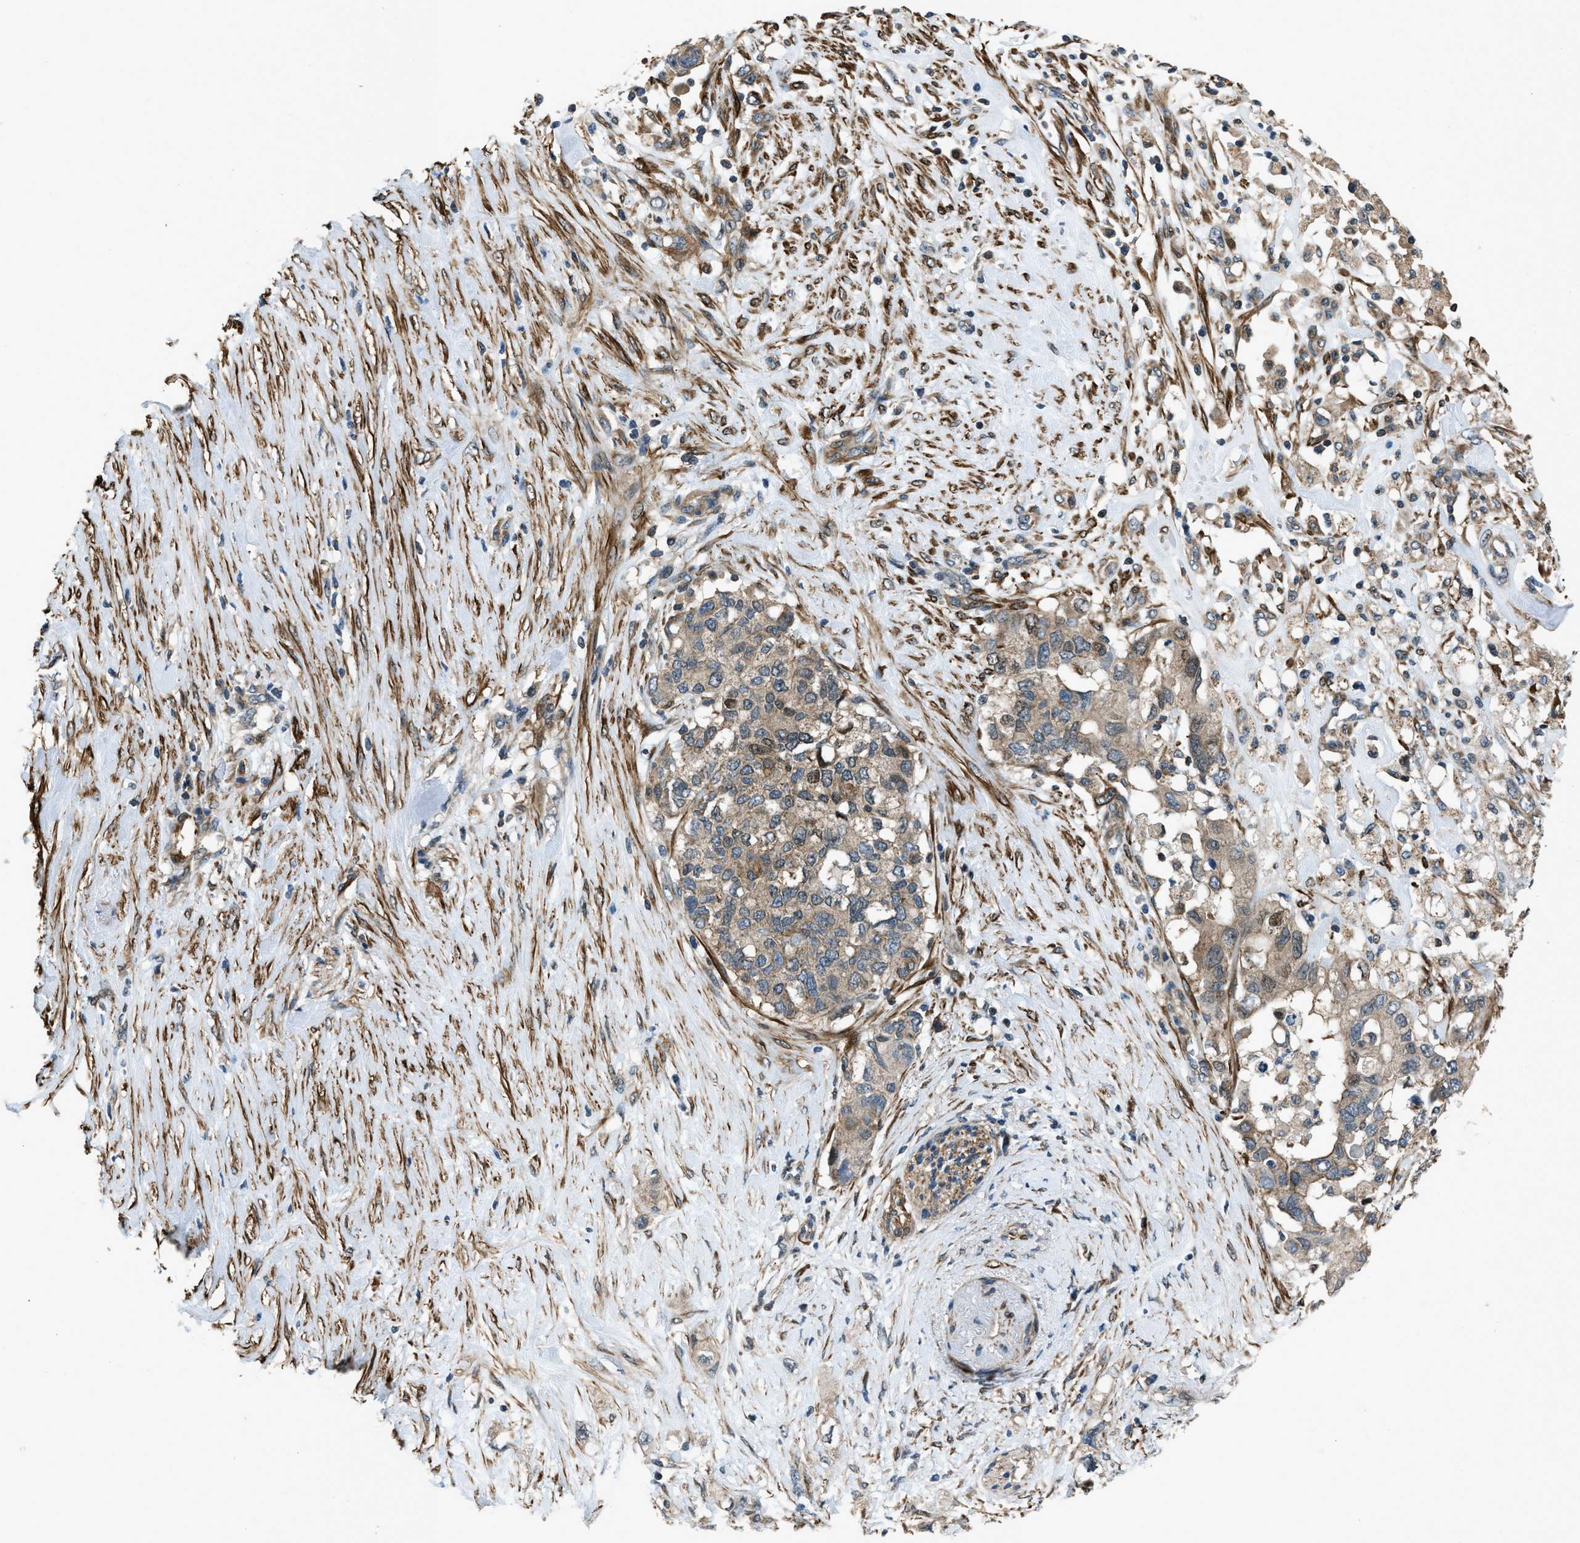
{"staining": {"intensity": "moderate", "quantity": "25%-75%", "location": "cytoplasmic/membranous"}, "tissue": "pancreatic cancer", "cell_type": "Tumor cells", "image_type": "cancer", "snomed": [{"axis": "morphology", "description": "Adenocarcinoma, NOS"}, {"axis": "topography", "description": "Pancreas"}], "caption": "Tumor cells show moderate cytoplasmic/membranous expression in approximately 25%-75% of cells in pancreatic adenocarcinoma.", "gene": "NUDCD3", "patient": {"sex": "female", "age": 56}}